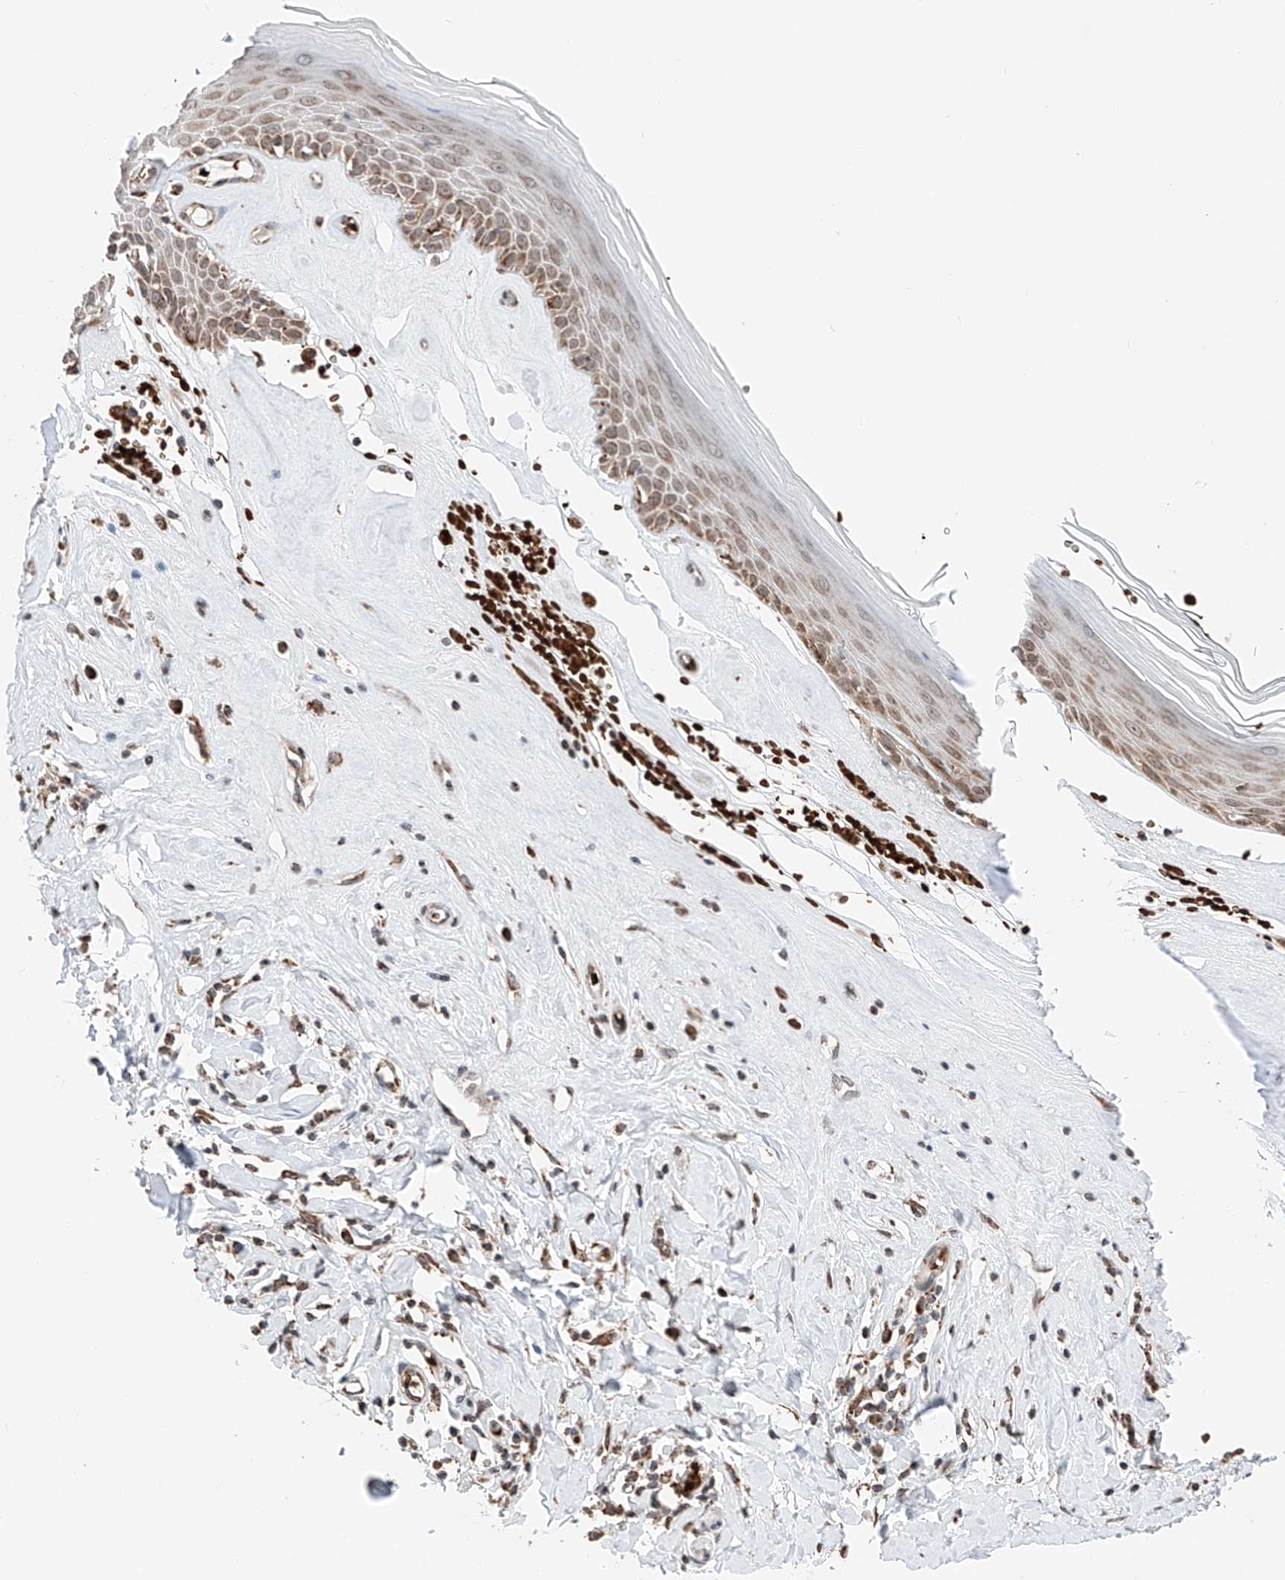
{"staining": {"intensity": "moderate", "quantity": ">75%", "location": "cytoplasmic/membranous"}, "tissue": "skin", "cell_type": "Epidermal cells", "image_type": "normal", "snomed": [{"axis": "morphology", "description": "Normal tissue, NOS"}, {"axis": "morphology", "description": "Inflammation, NOS"}, {"axis": "topography", "description": "Vulva"}], "caption": "Moderate cytoplasmic/membranous staining for a protein is present in approximately >75% of epidermal cells of unremarkable skin using immunohistochemistry (IHC).", "gene": "ZSCAN29", "patient": {"sex": "female", "age": 84}}